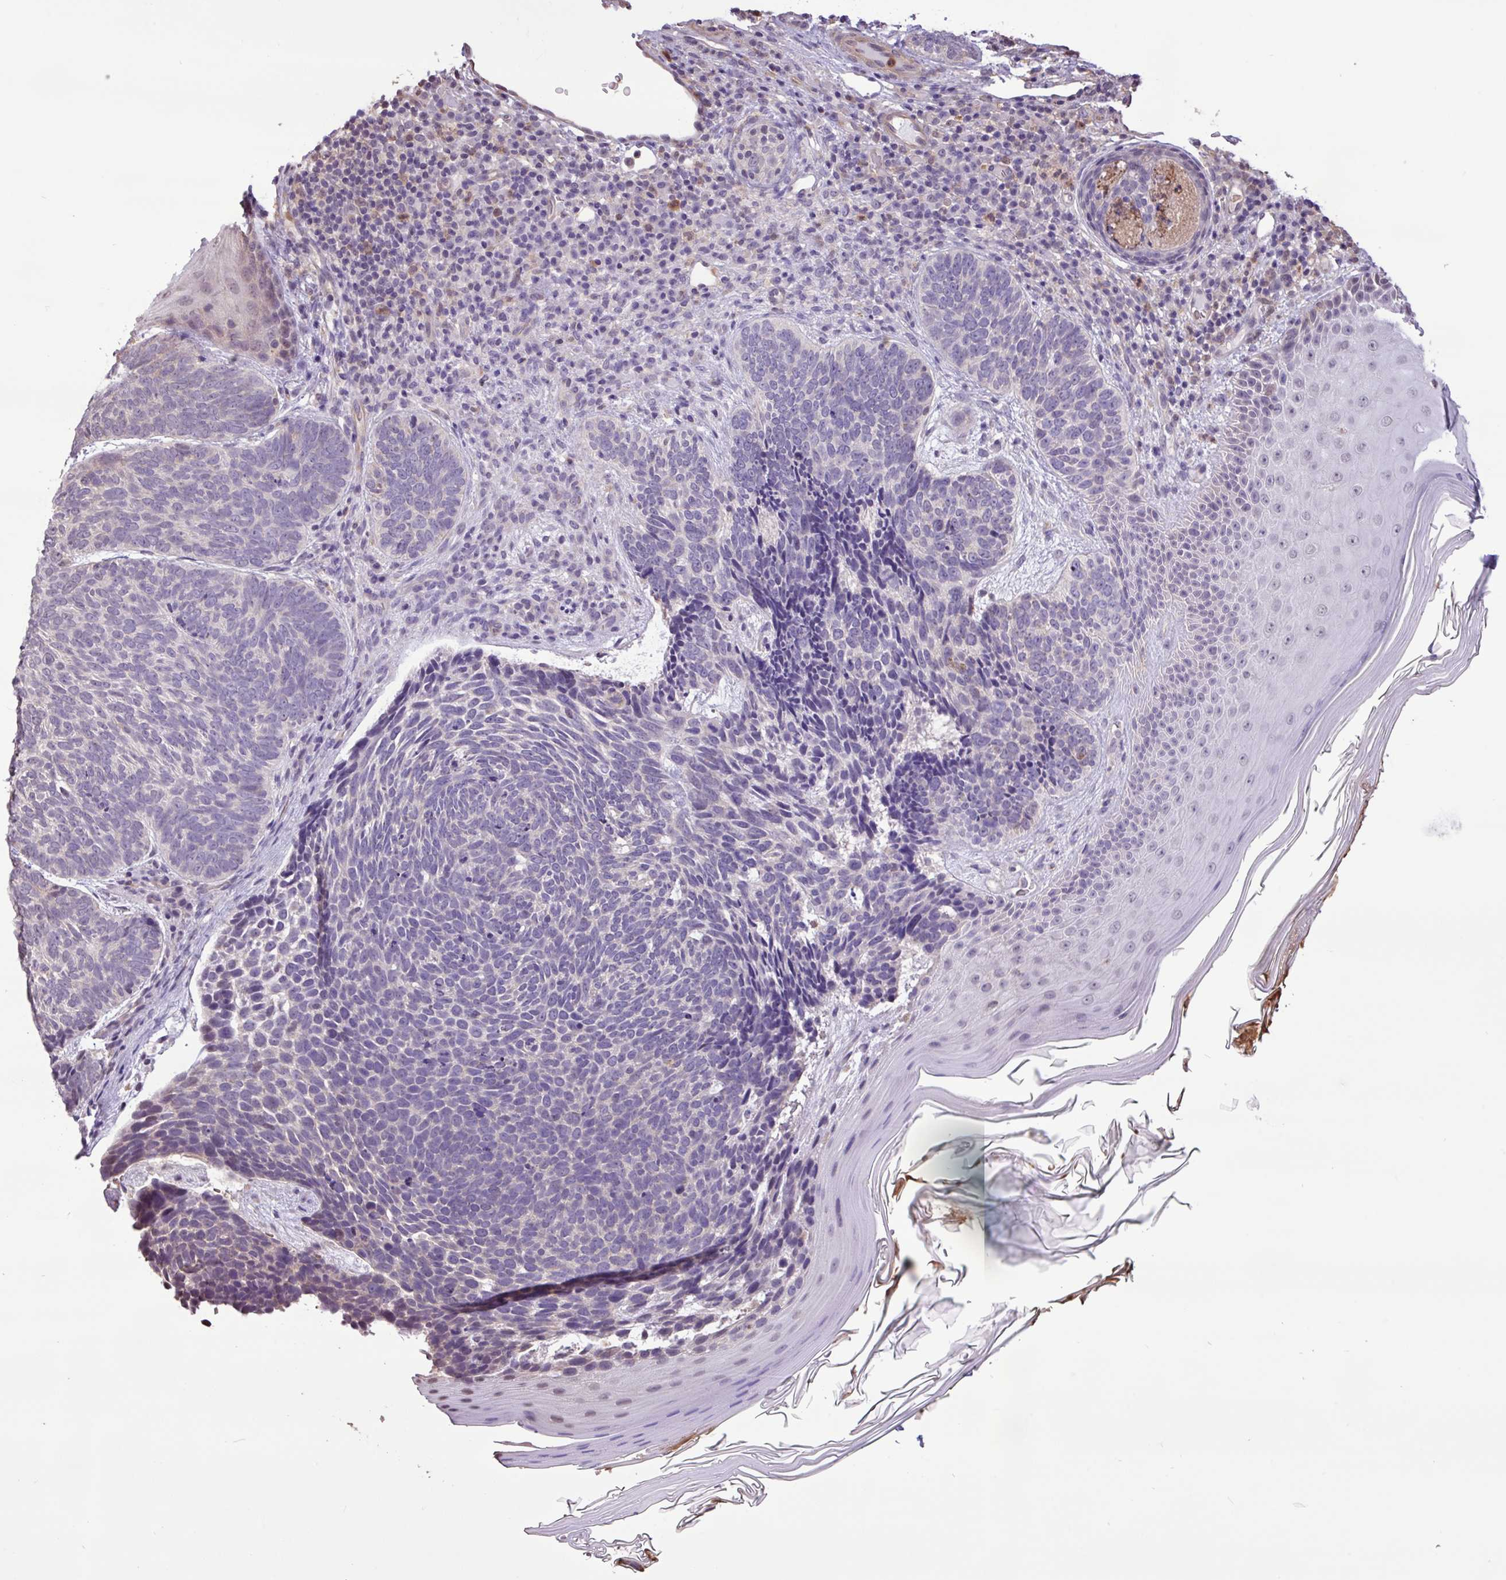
{"staining": {"intensity": "negative", "quantity": "none", "location": "none"}, "tissue": "skin cancer", "cell_type": "Tumor cells", "image_type": "cancer", "snomed": [{"axis": "morphology", "description": "Basal cell carcinoma"}, {"axis": "topography", "description": "Skin"}], "caption": "This image is of basal cell carcinoma (skin) stained with immunohistochemistry to label a protein in brown with the nuclei are counter-stained blue. There is no staining in tumor cells. (DAB immunohistochemistry (IHC) visualized using brightfield microscopy, high magnification).", "gene": "CHST11", "patient": {"sex": "female", "age": 85}}